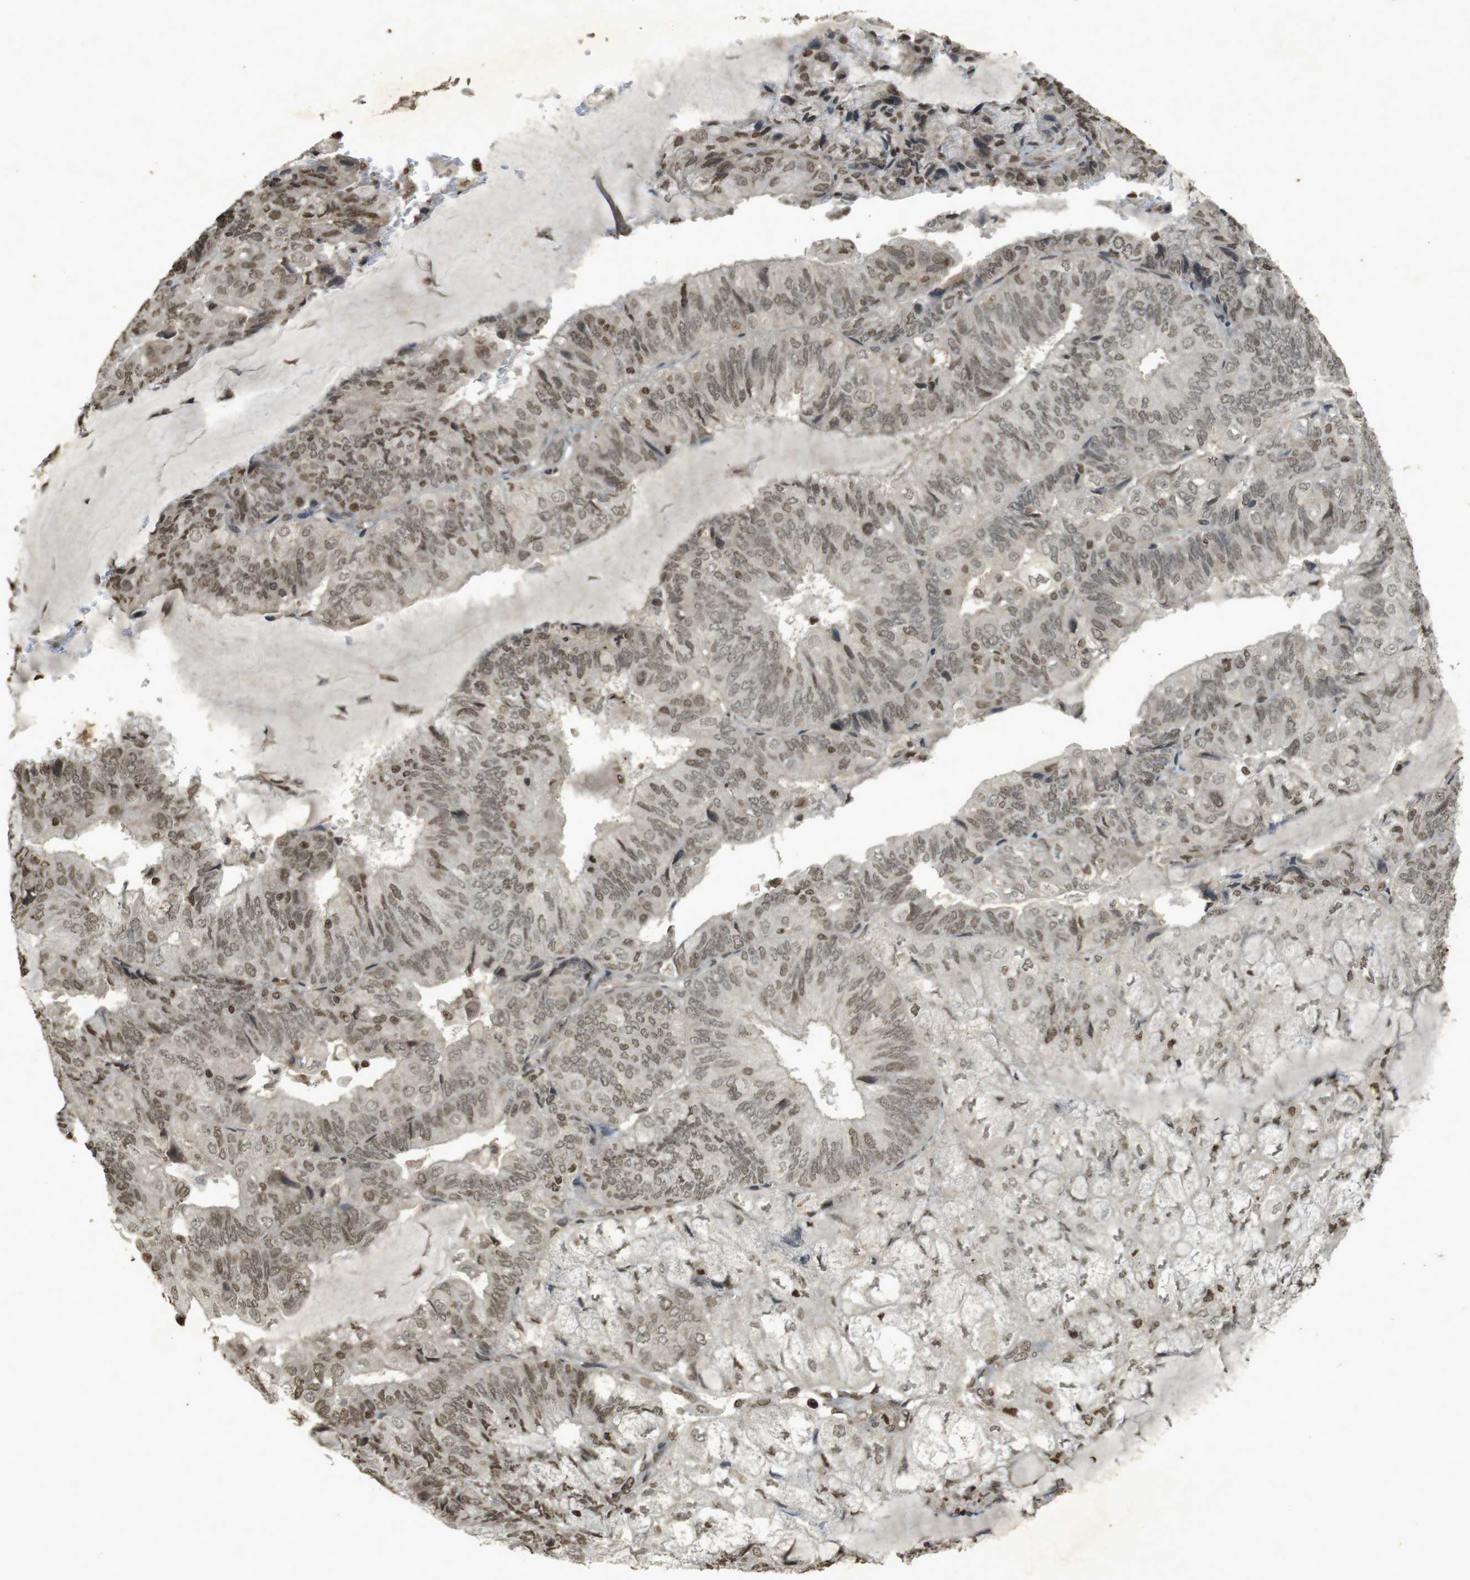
{"staining": {"intensity": "weak", "quantity": ">75%", "location": "nuclear"}, "tissue": "endometrial cancer", "cell_type": "Tumor cells", "image_type": "cancer", "snomed": [{"axis": "morphology", "description": "Adenocarcinoma, NOS"}, {"axis": "topography", "description": "Endometrium"}], "caption": "Immunohistochemical staining of endometrial cancer (adenocarcinoma) shows low levels of weak nuclear protein staining in about >75% of tumor cells. (DAB (3,3'-diaminobenzidine) IHC with brightfield microscopy, high magnification).", "gene": "ORC4", "patient": {"sex": "female", "age": 81}}